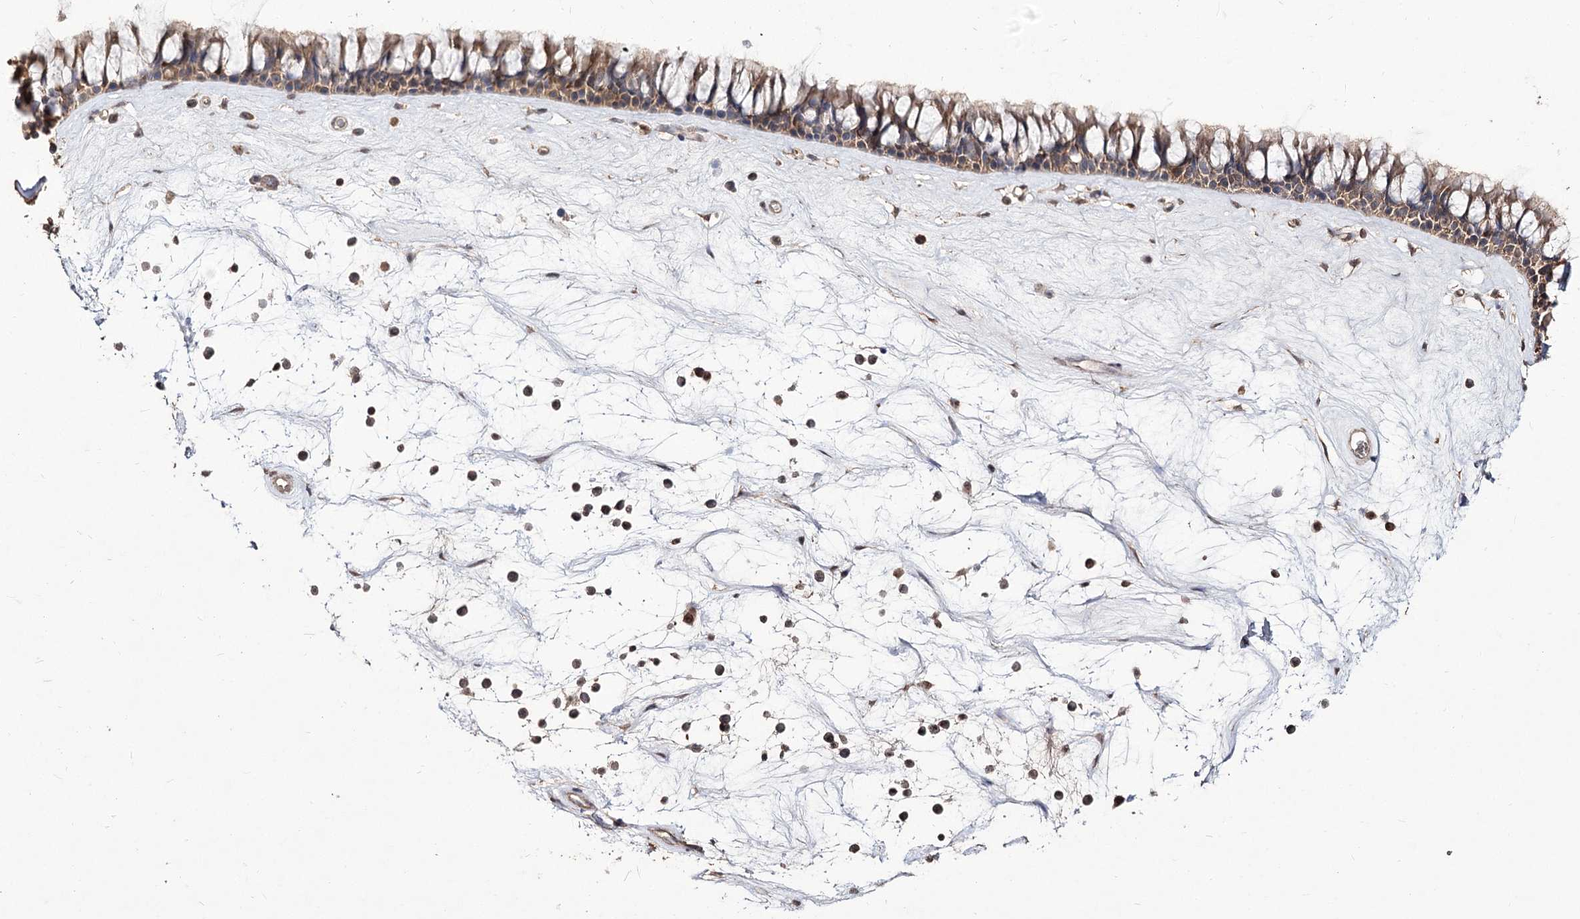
{"staining": {"intensity": "weak", "quantity": ">75%", "location": "cytoplasmic/membranous"}, "tissue": "nasopharynx", "cell_type": "Respiratory epithelial cells", "image_type": "normal", "snomed": [{"axis": "morphology", "description": "Normal tissue, NOS"}, {"axis": "topography", "description": "Nasopharynx"}], "caption": "Immunohistochemical staining of normal nasopharynx reveals weak cytoplasmic/membranous protein staining in about >75% of respiratory epithelial cells.", "gene": "STK17B", "patient": {"sex": "male", "age": 64}}